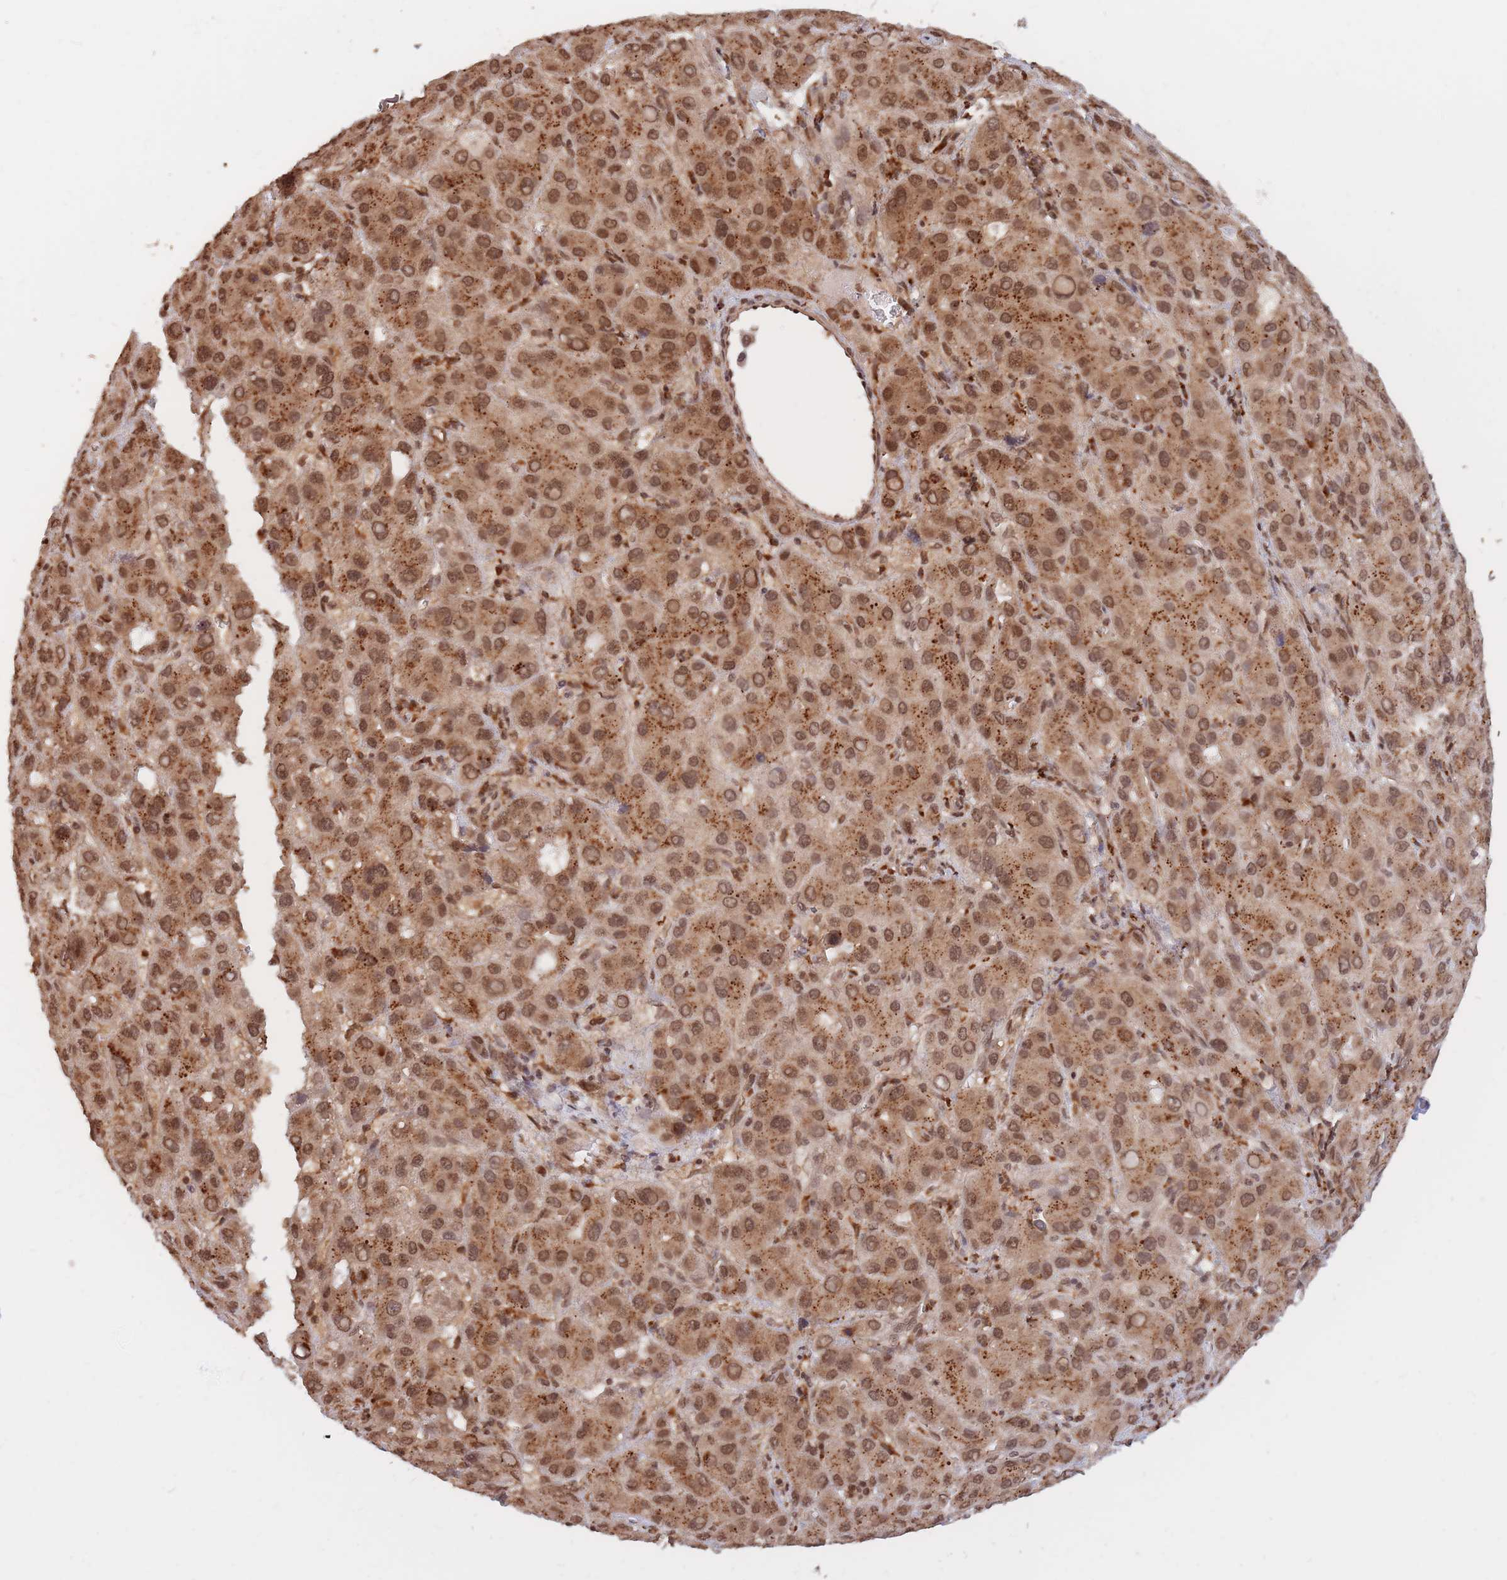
{"staining": {"intensity": "moderate", "quantity": ">75%", "location": "cytoplasmic/membranous,nuclear"}, "tissue": "liver cancer", "cell_type": "Tumor cells", "image_type": "cancer", "snomed": [{"axis": "morphology", "description": "Carcinoma, Hepatocellular, NOS"}, {"axis": "topography", "description": "Liver"}], "caption": "Brown immunohistochemical staining in human liver hepatocellular carcinoma shows moderate cytoplasmic/membranous and nuclear expression in approximately >75% of tumor cells. (Brightfield microscopy of DAB IHC at high magnification).", "gene": "SRA1", "patient": {"sex": "male", "age": 55}}